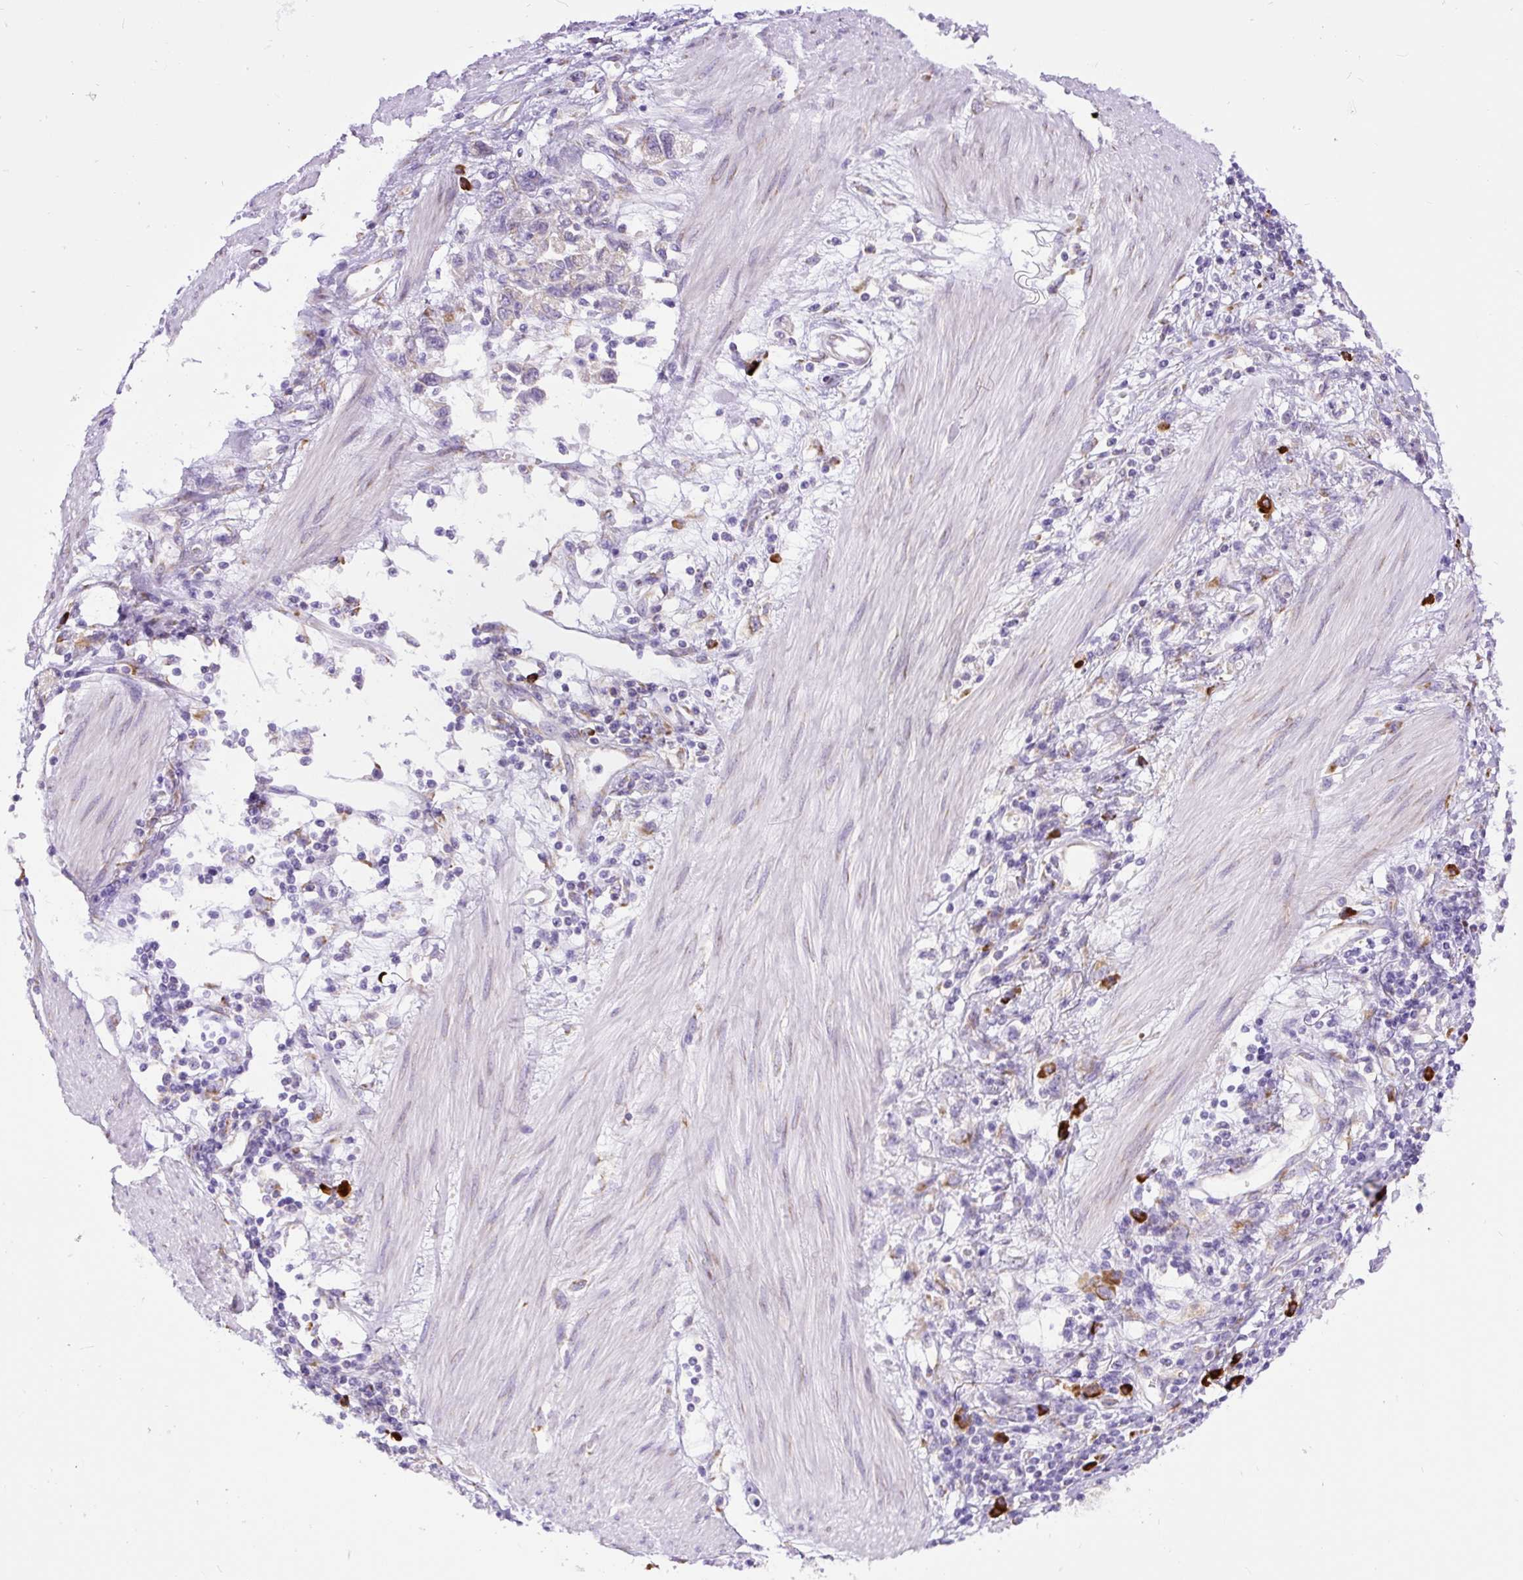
{"staining": {"intensity": "moderate", "quantity": "<25%", "location": "cytoplasmic/membranous"}, "tissue": "stomach cancer", "cell_type": "Tumor cells", "image_type": "cancer", "snomed": [{"axis": "morphology", "description": "Adenocarcinoma, NOS"}, {"axis": "topography", "description": "Stomach"}], "caption": "Protein staining of stomach cancer tissue displays moderate cytoplasmic/membranous positivity in approximately <25% of tumor cells.", "gene": "DDOST", "patient": {"sex": "female", "age": 76}}